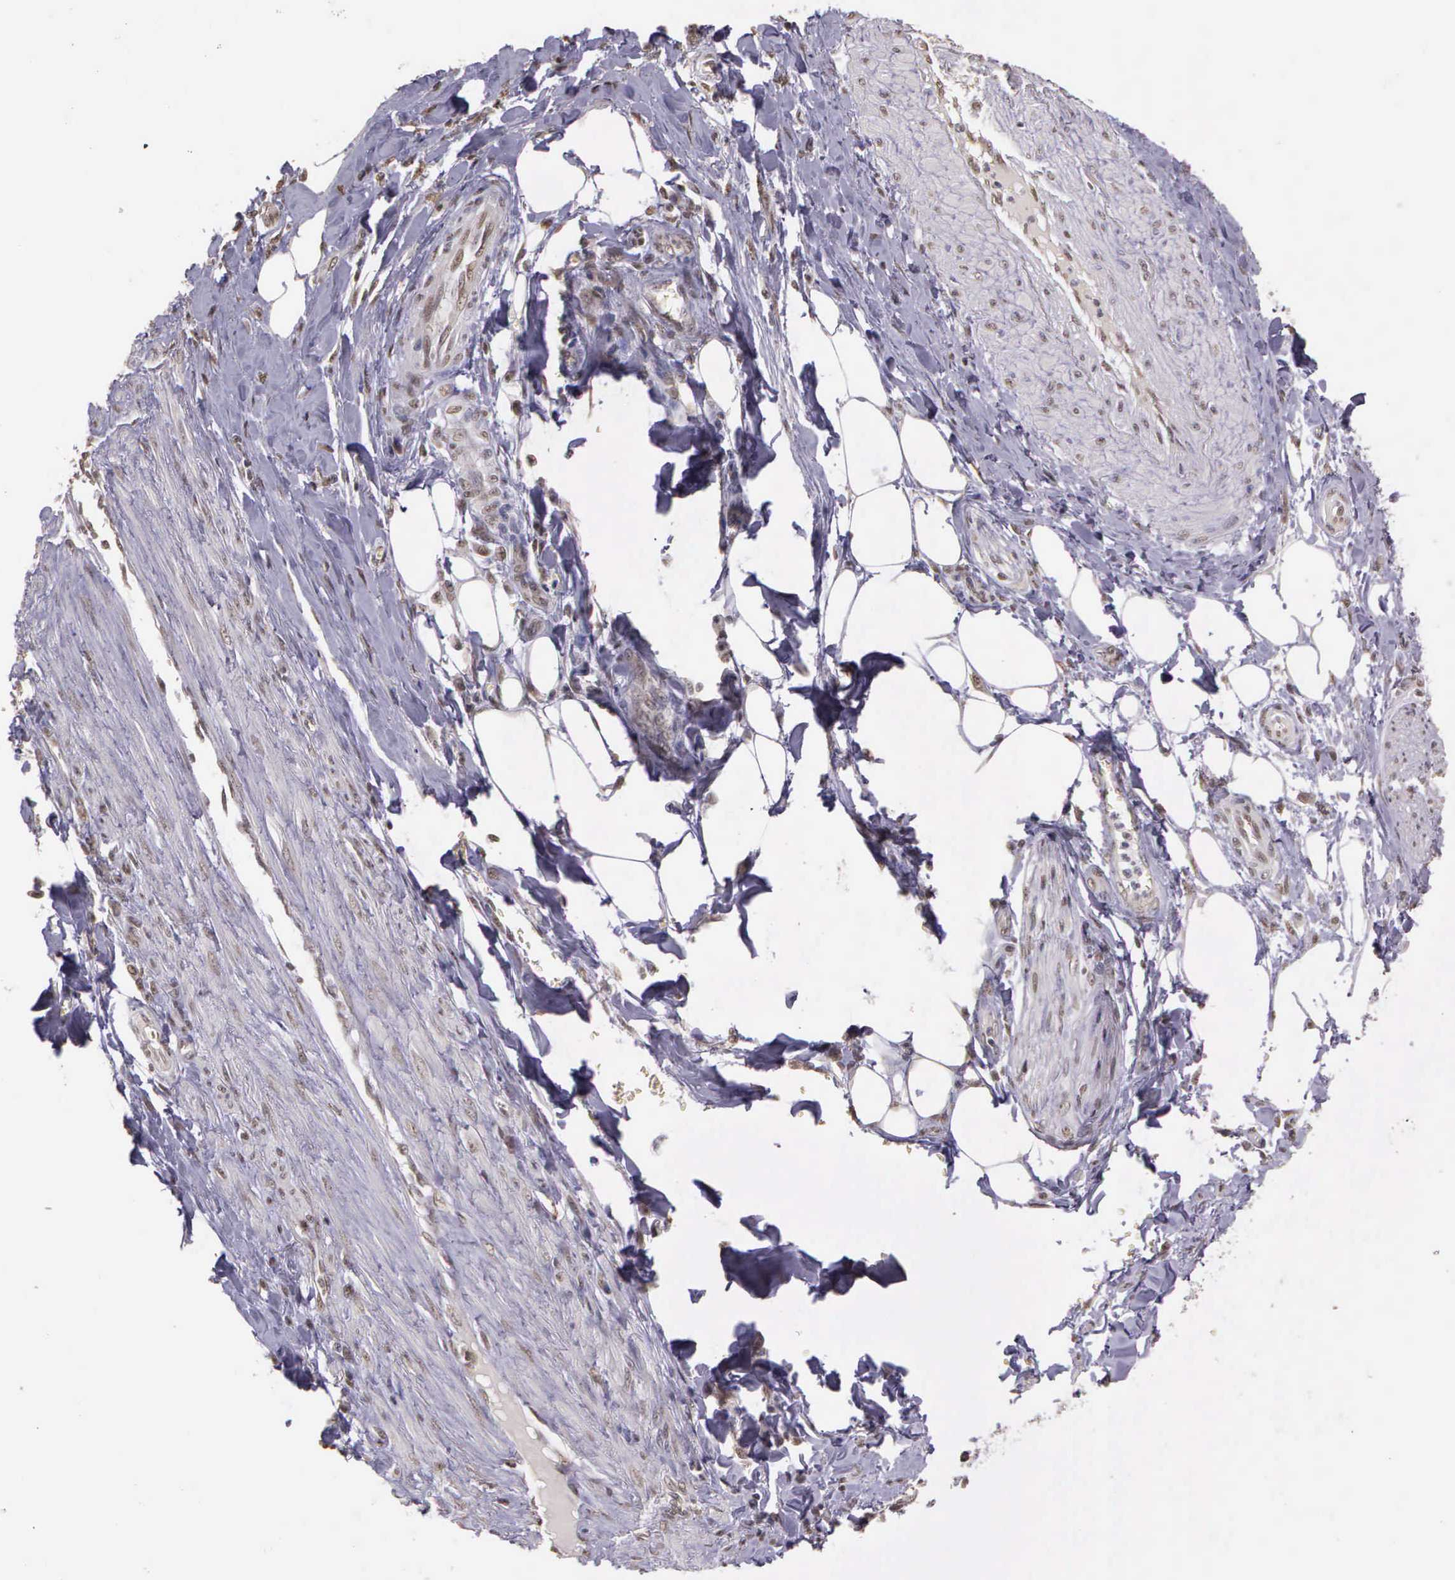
{"staining": {"intensity": "weak", "quantity": "25%-75%", "location": "nuclear"}, "tissue": "pancreatic cancer", "cell_type": "Tumor cells", "image_type": "cancer", "snomed": [{"axis": "morphology", "description": "Adenocarcinoma, NOS"}, {"axis": "topography", "description": "Pancreas"}], "caption": "A brown stain labels weak nuclear expression of a protein in human pancreatic cancer tumor cells.", "gene": "ARMCX5", "patient": {"sex": "male", "age": 69}}